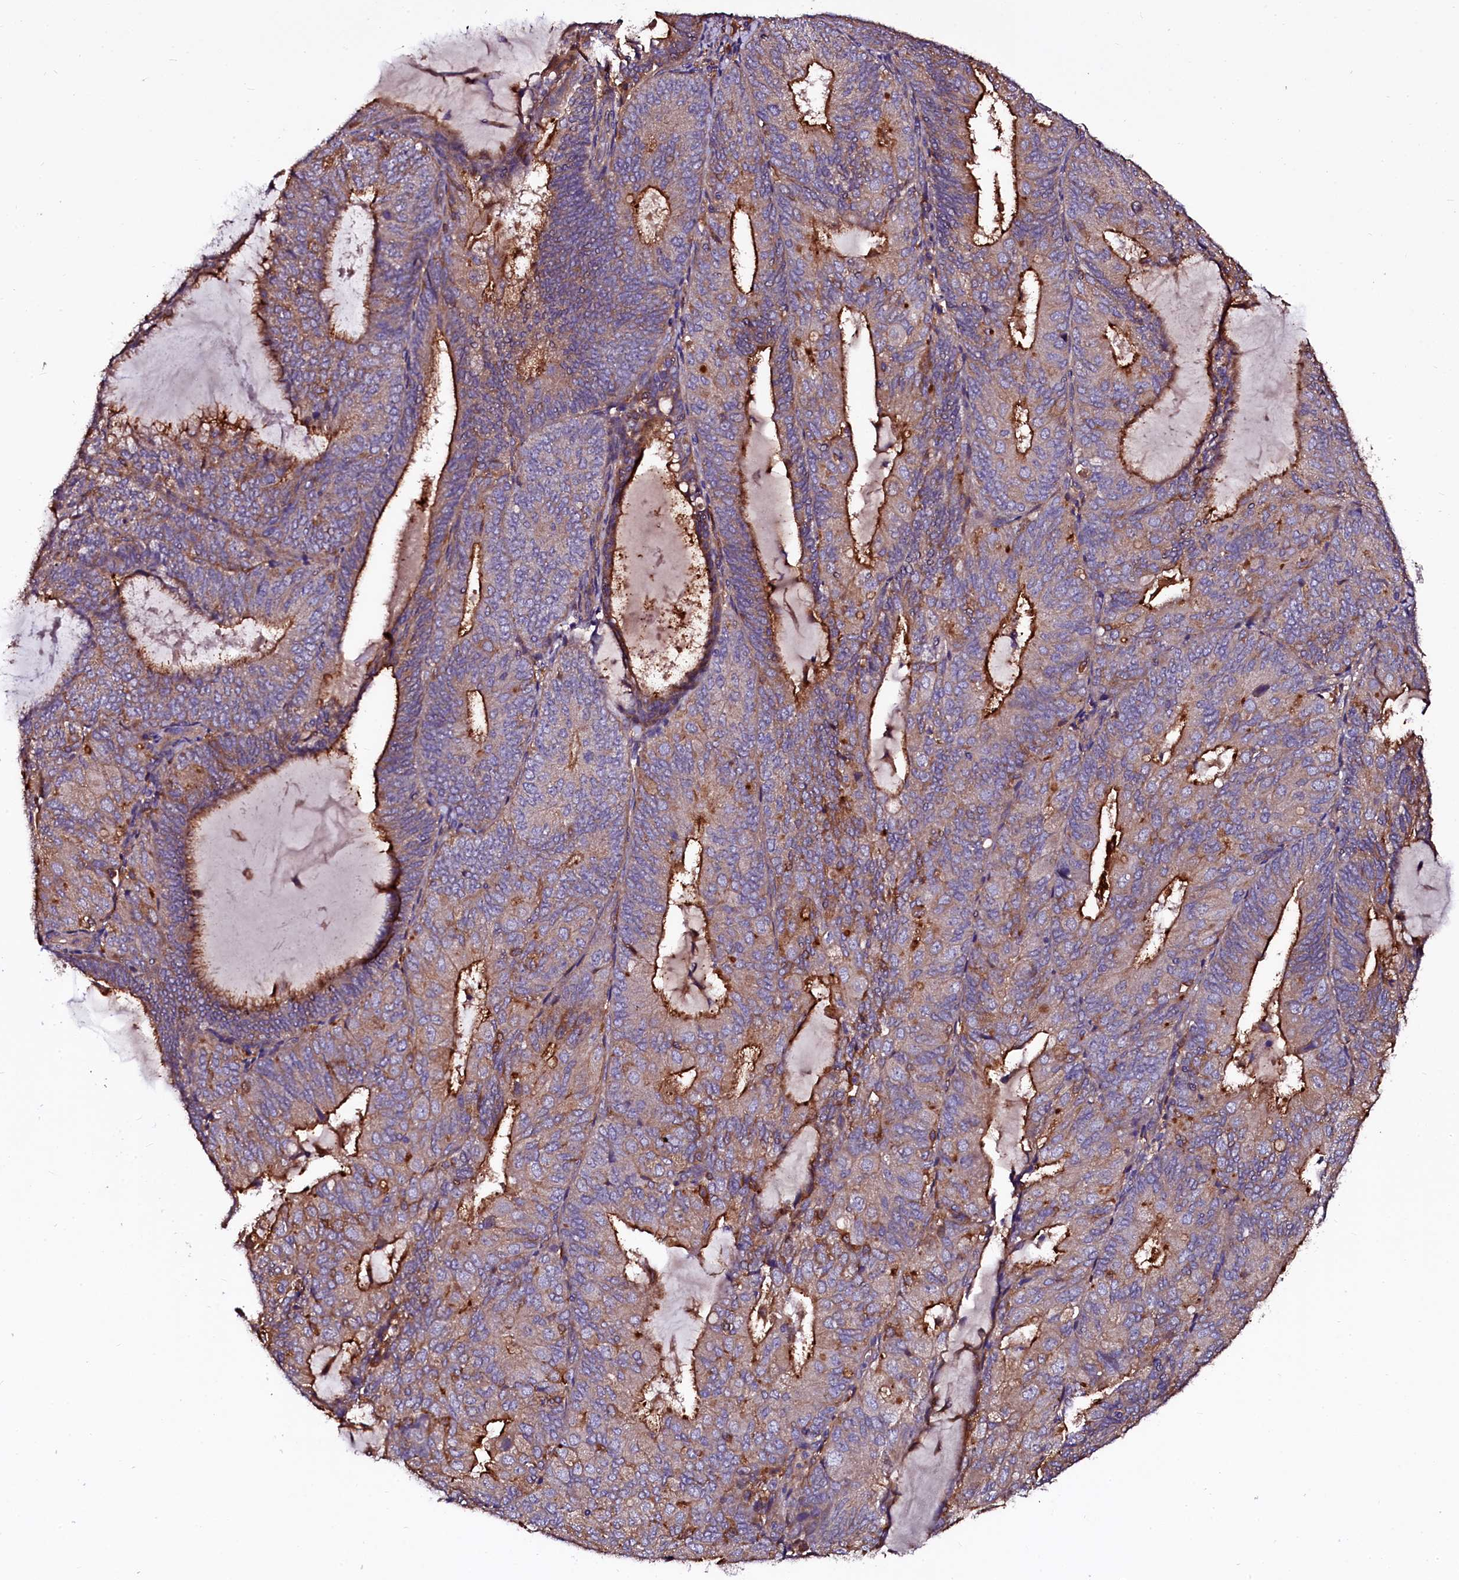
{"staining": {"intensity": "strong", "quantity": "25%-75%", "location": "cytoplasmic/membranous"}, "tissue": "endometrial cancer", "cell_type": "Tumor cells", "image_type": "cancer", "snomed": [{"axis": "morphology", "description": "Adenocarcinoma, NOS"}, {"axis": "topography", "description": "Endometrium"}], "caption": "This image displays endometrial cancer (adenocarcinoma) stained with IHC to label a protein in brown. The cytoplasmic/membranous of tumor cells show strong positivity for the protein. Nuclei are counter-stained blue.", "gene": "APPL2", "patient": {"sex": "female", "age": 81}}